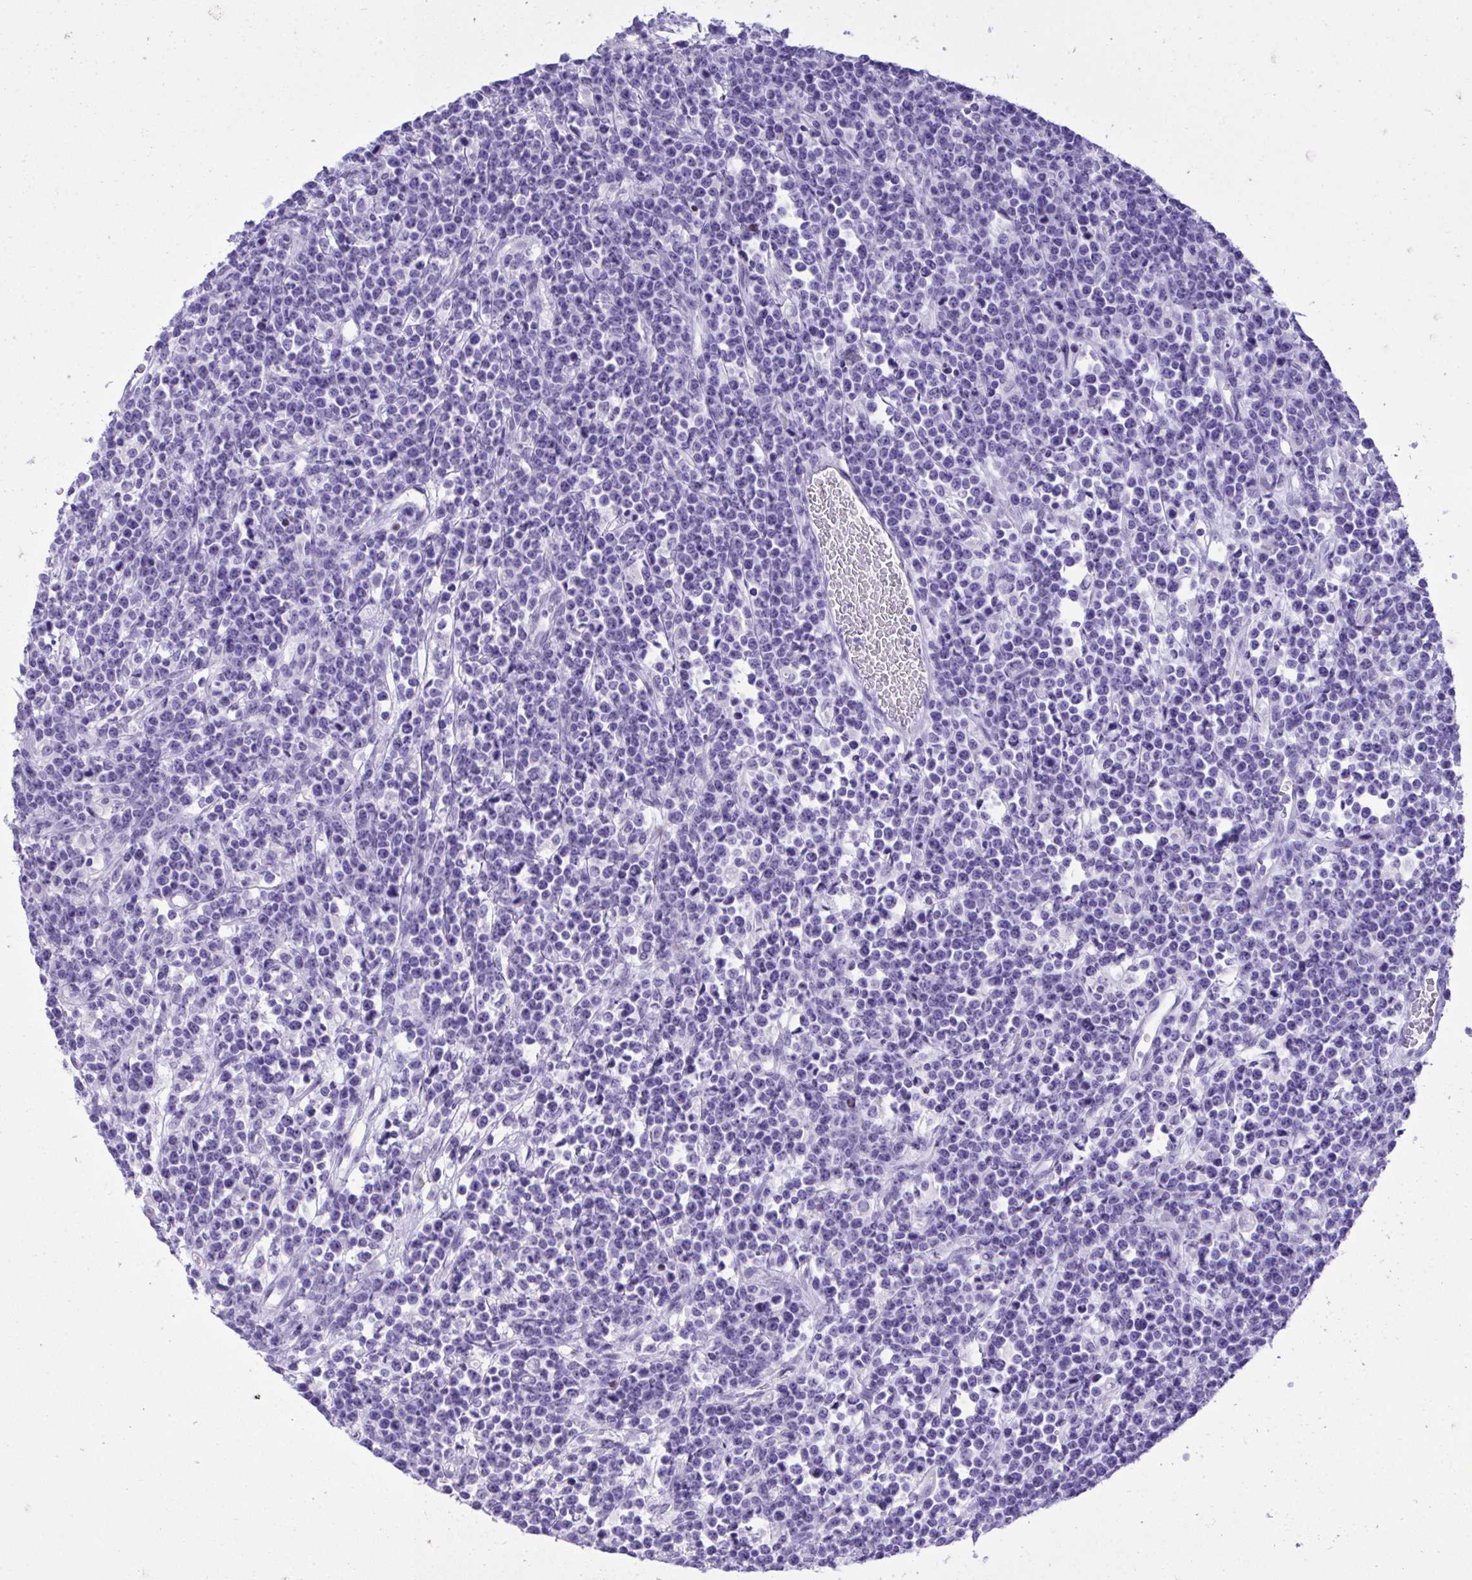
{"staining": {"intensity": "negative", "quantity": "none", "location": "none"}, "tissue": "lymphoma", "cell_type": "Tumor cells", "image_type": "cancer", "snomed": [{"axis": "morphology", "description": "Malignant lymphoma, non-Hodgkin's type, High grade"}, {"axis": "topography", "description": "Ovary"}], "caption": "Tumor cells are negative for protein expression in human lymphoma.", "gene": "BEX5", "patient": {"sex": "female", "age": 56}}